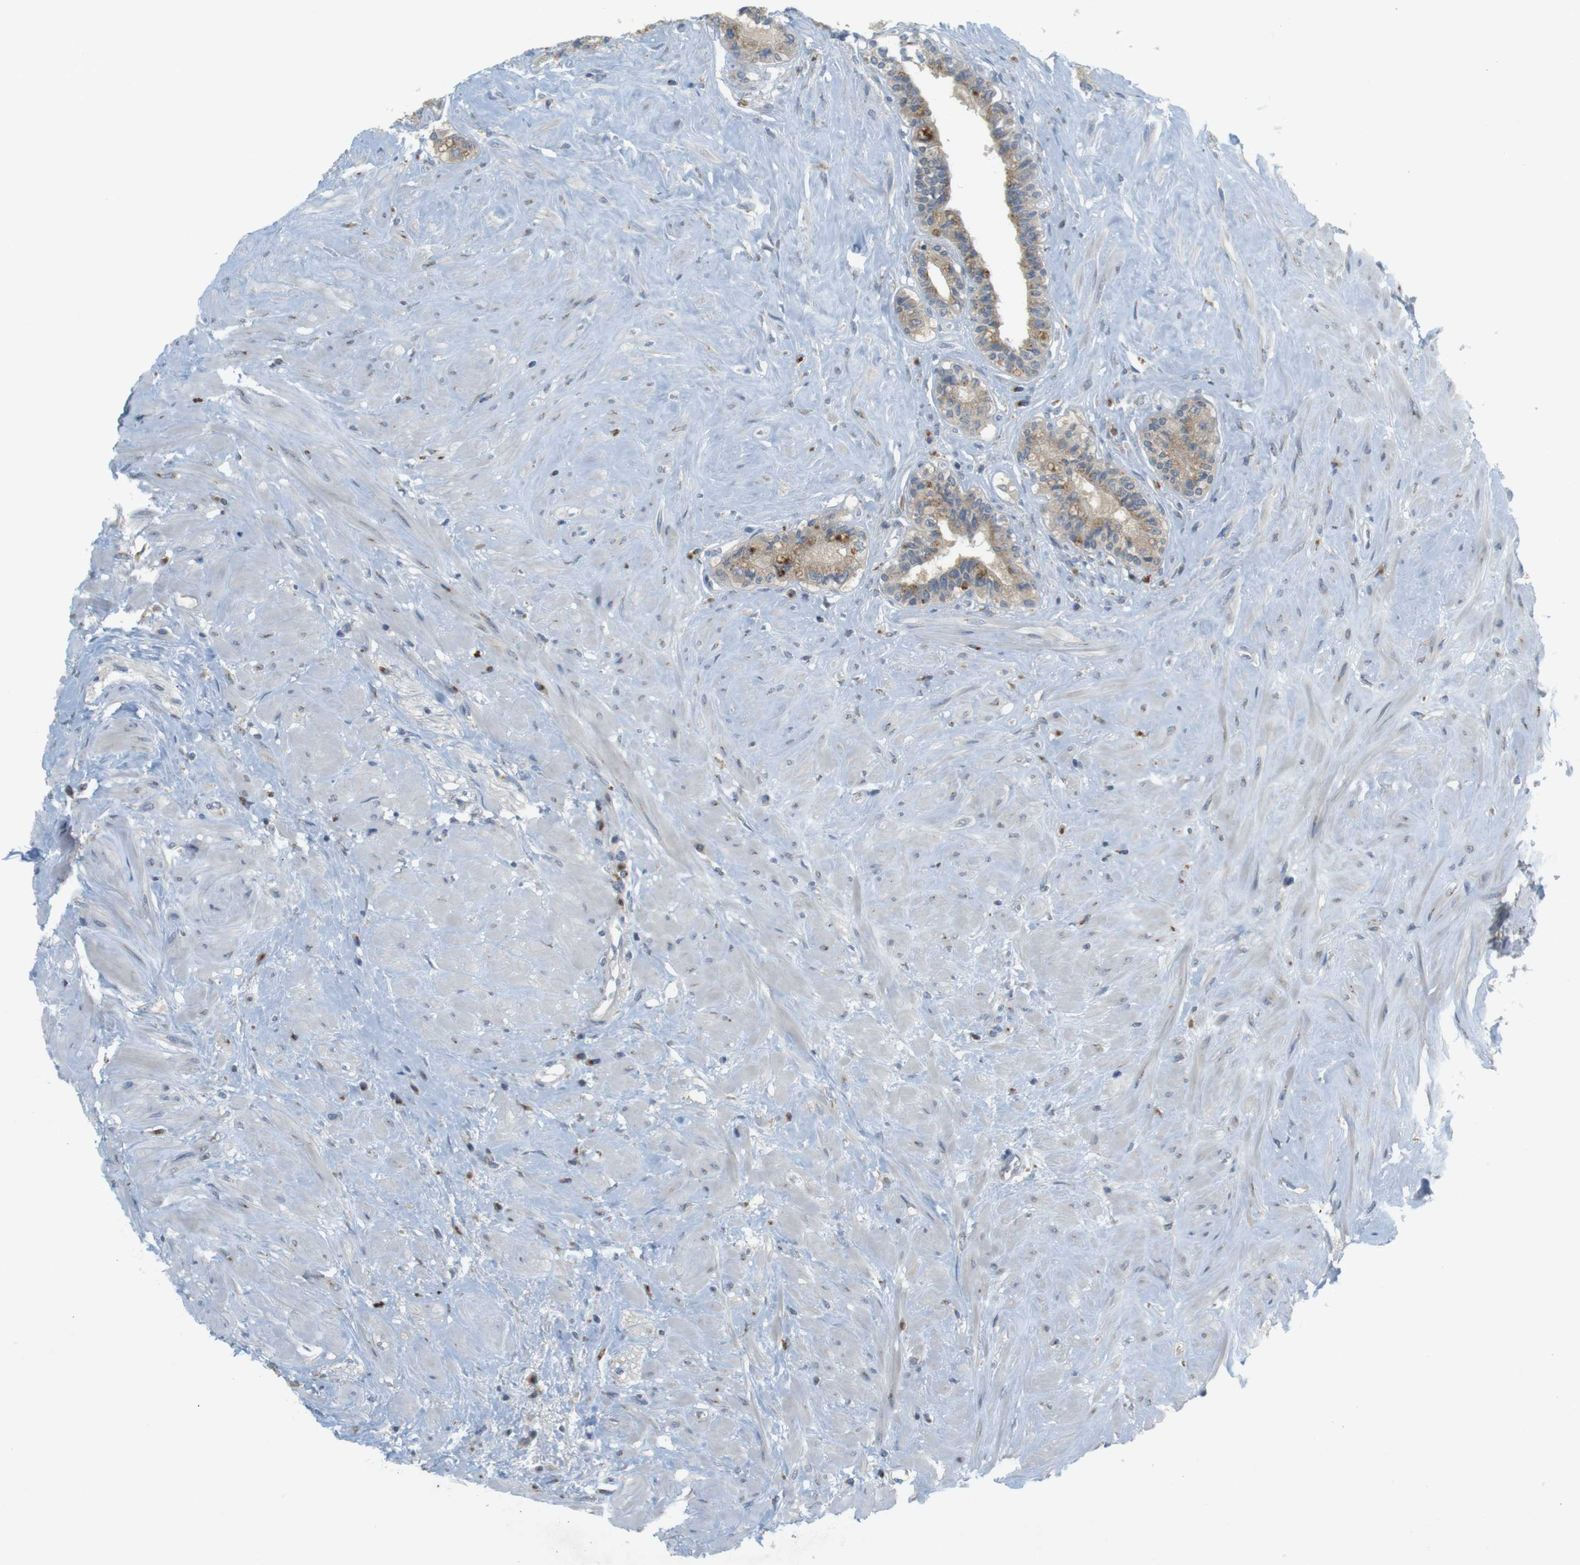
{"staining": {"intensity": "moderate", "quantity": ">75%", "location": "cytoplasmic/membranous"}, "tissue": "seminal vesicle", "cell_type": "Glandular cells", "image_type": "normal", "snomed": [{"axis": "morphology", "description": "Normal tissue, NOS"}, {"axis": "topography", "description": "Seminal veicle"}], "caption": "Immunohistochemistry of unremarkable seminal vesicle demonstrates medium levels of moderate cytoplasmic/membranous staining in about >75% of glandular cells.", "gene": "YIPF3", "patient": {"sex": "male", "age": 63}}